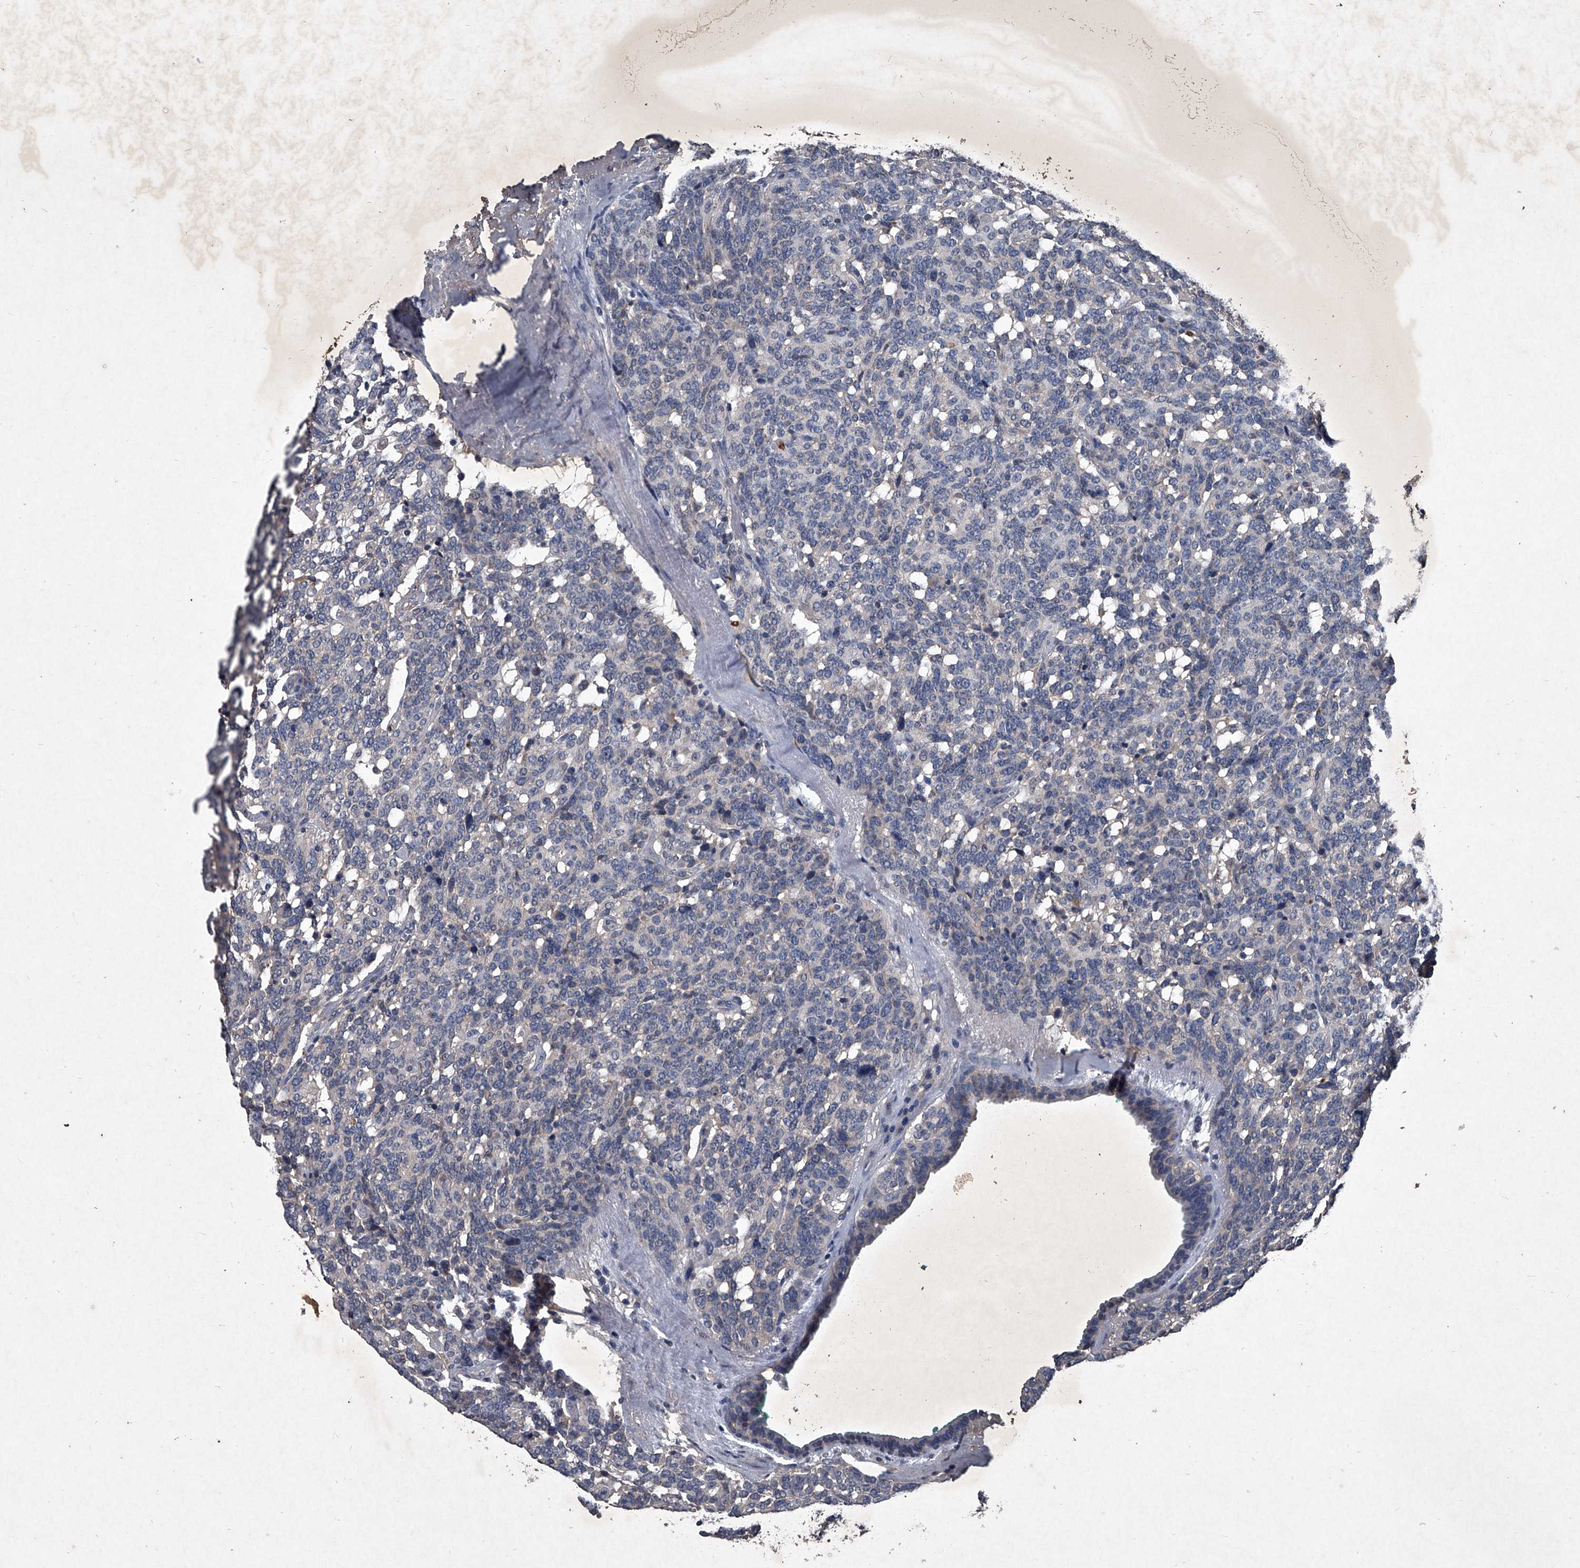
{"staining": {"intensity": "negative", "quantity": "none", "location": "none"}, "tissue": "carcinoid", "cell_type": "Tumor cells", "image_type": "cancer", "snomed": [{"axis": "morphology", "description": "Carcinoid, malignant, NOS"}, {"axis": "topography", "description": "Lung"}], "caption": "High power microscopy micrograph of an immunohistochemistry (IHC) micrograph of carcinoid, revealing no significant staining in tumor cells.", "gene": "MAPKAP1", "patient": {"sex": "female", "age": 46}}